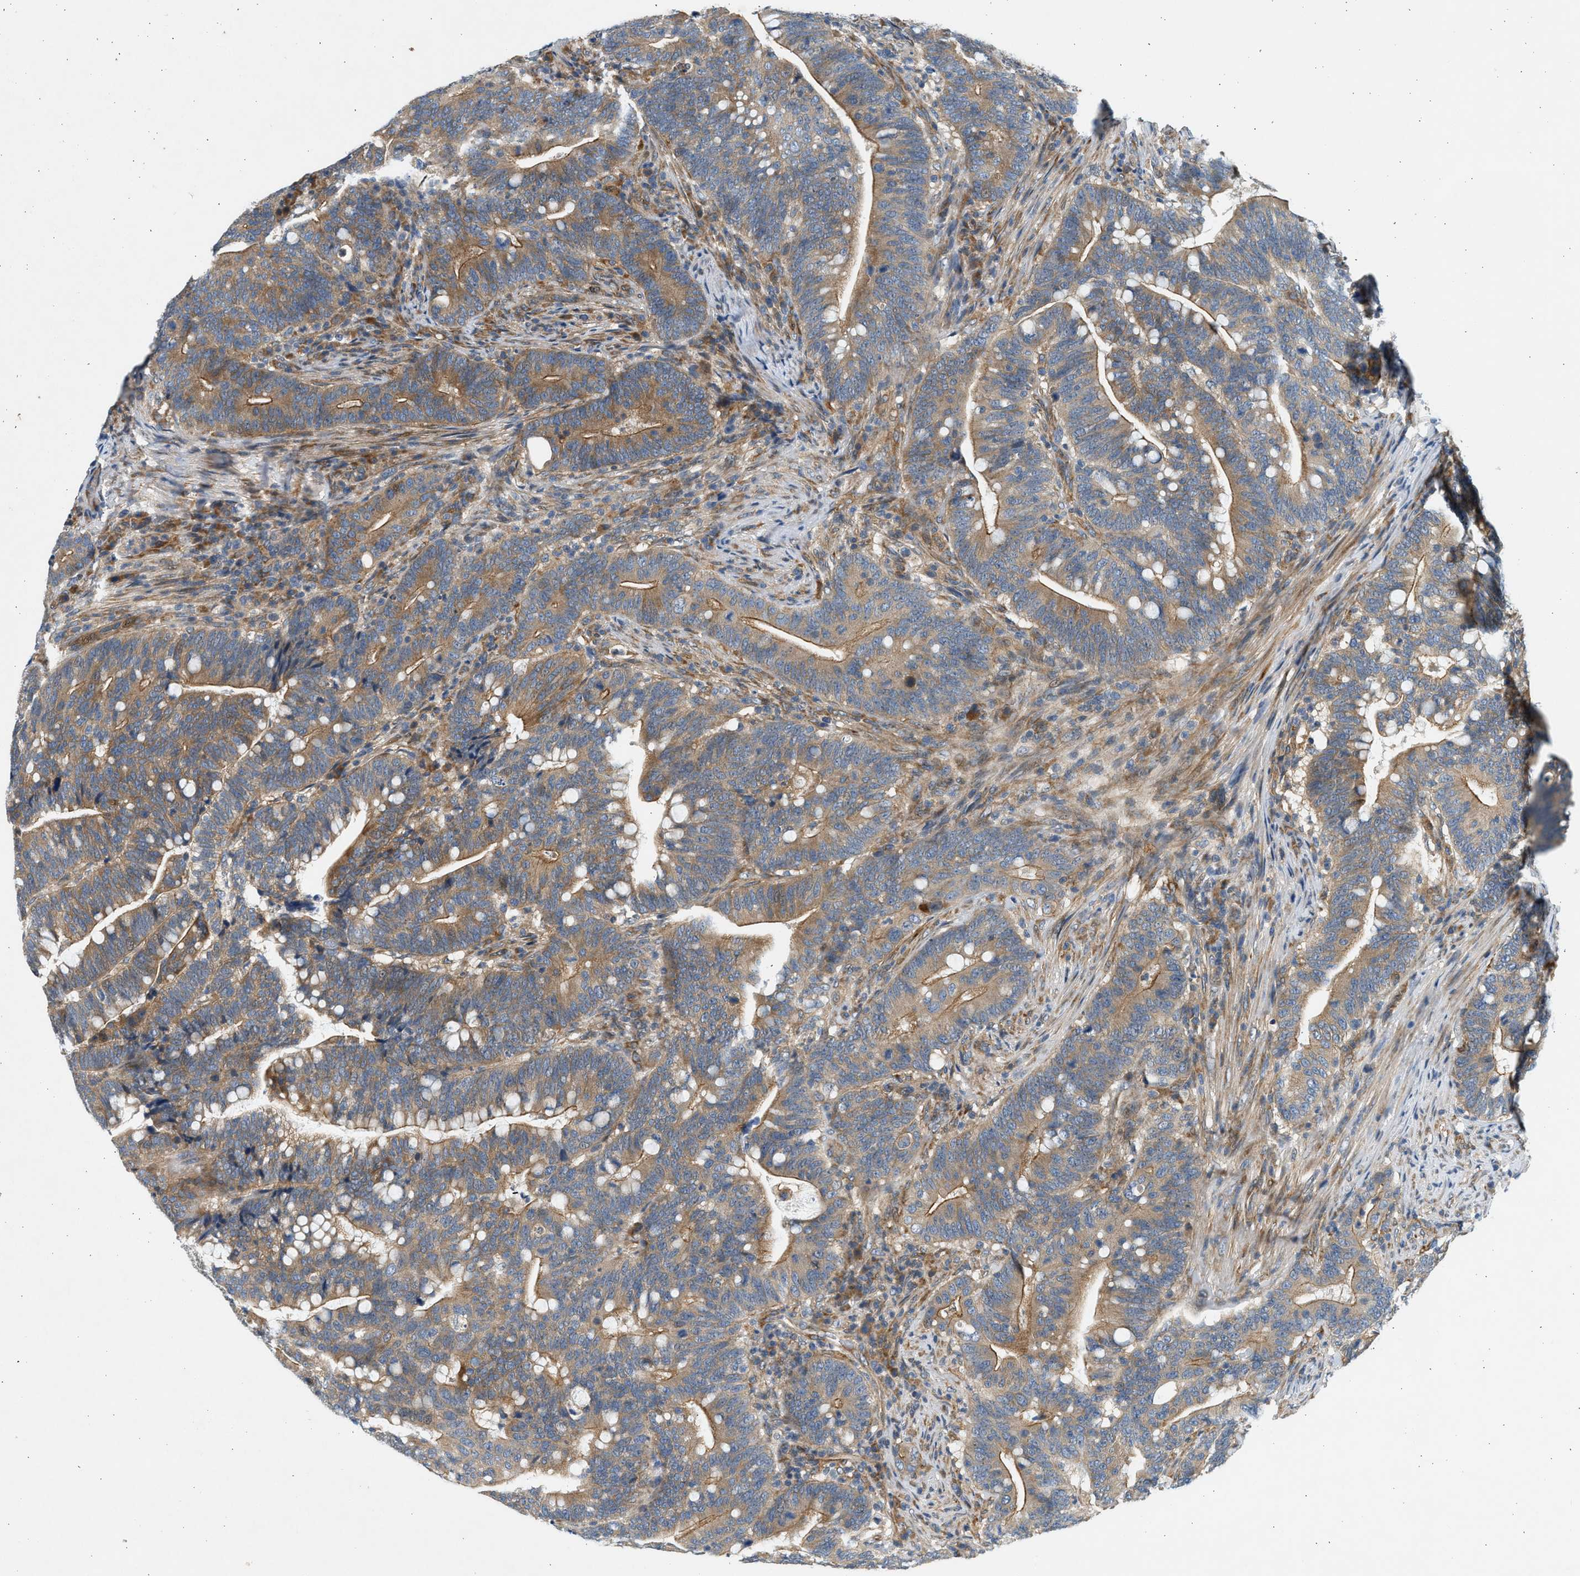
{"staining": {"intensity": "moderate", "quantity": ">75%", "location": "cytoplasmic/membranous"}, "tissue": "colorectal cancer", "cell_type": "Tumor cells", "image_type": "cancer", "snomed": [{"axis": "morphology", "description": "Normal tissue, NOS"}, {"axis": "morphology", "description": "Adenocarcinoma, NOS"}, {"axis": "topography", "description": "Colon"}], "caption": "Immunohistochemical staining of human colorectal cancer (adenocarcinoma) demonstrates moderate cytoplasmic/membranous protein staining in approximately >75% of tumor cells.", "gene": "KDELR2", "patient": {"sex": "female", "age": 66}}